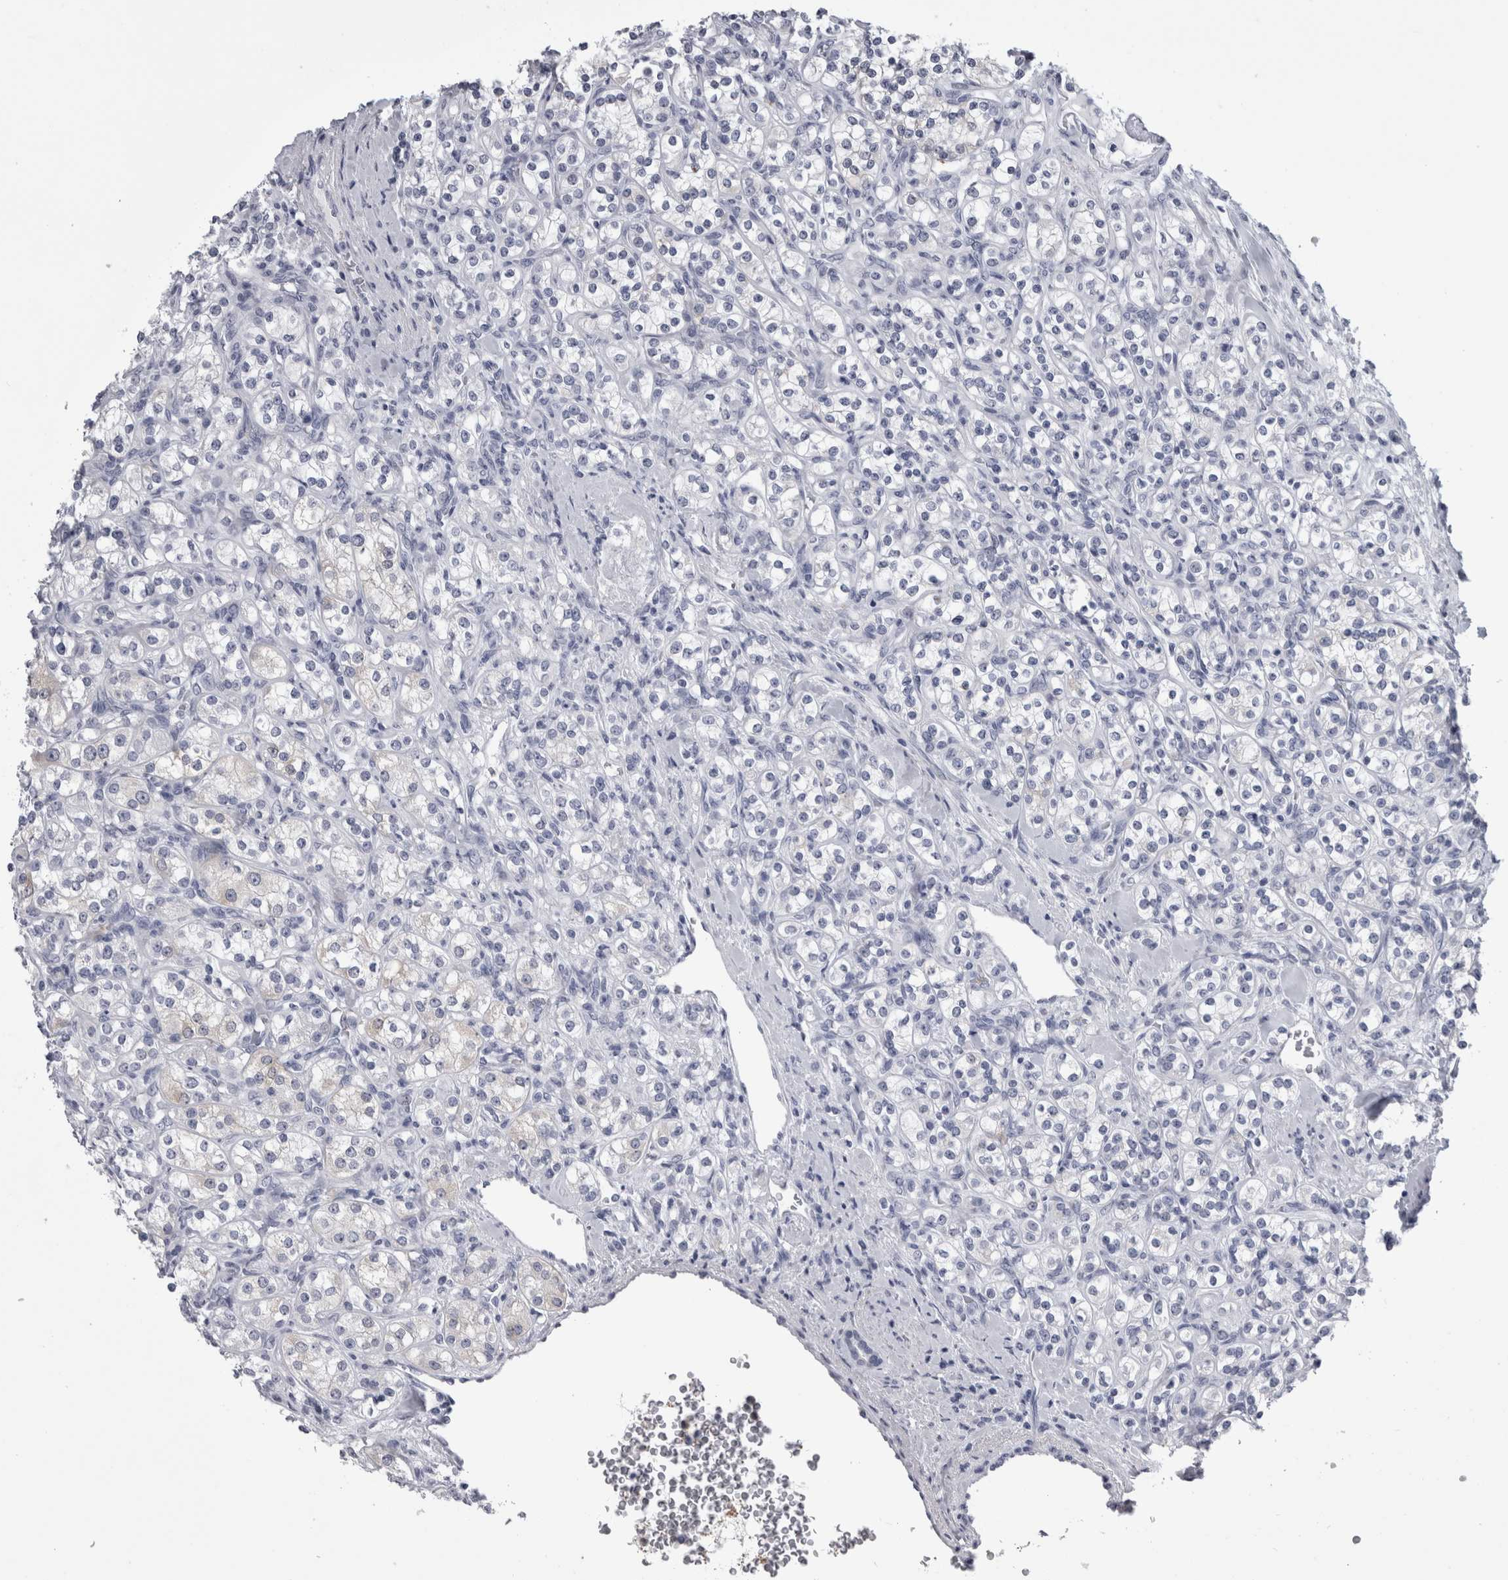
{"staining": {"intensity": "negative", "quantity": "none", "location": "none"}, "tissue": "renal cancer", "cell_type": "Tumor cells", "image_type": "cancer", "snomed": [{"axis": "morphology", "description": "Adenocarcinoma, NOS"}, {"axis": "topography", "description": "Kidney"}], "caption": "Immunohistochemistry (IHC) image of adenocarcinoma (renal) stained for a protein (brown), which reveals no expression in tumor cells.", "gene": "ALDH8A1", "patient": {"sex": "male", "age": 77}}